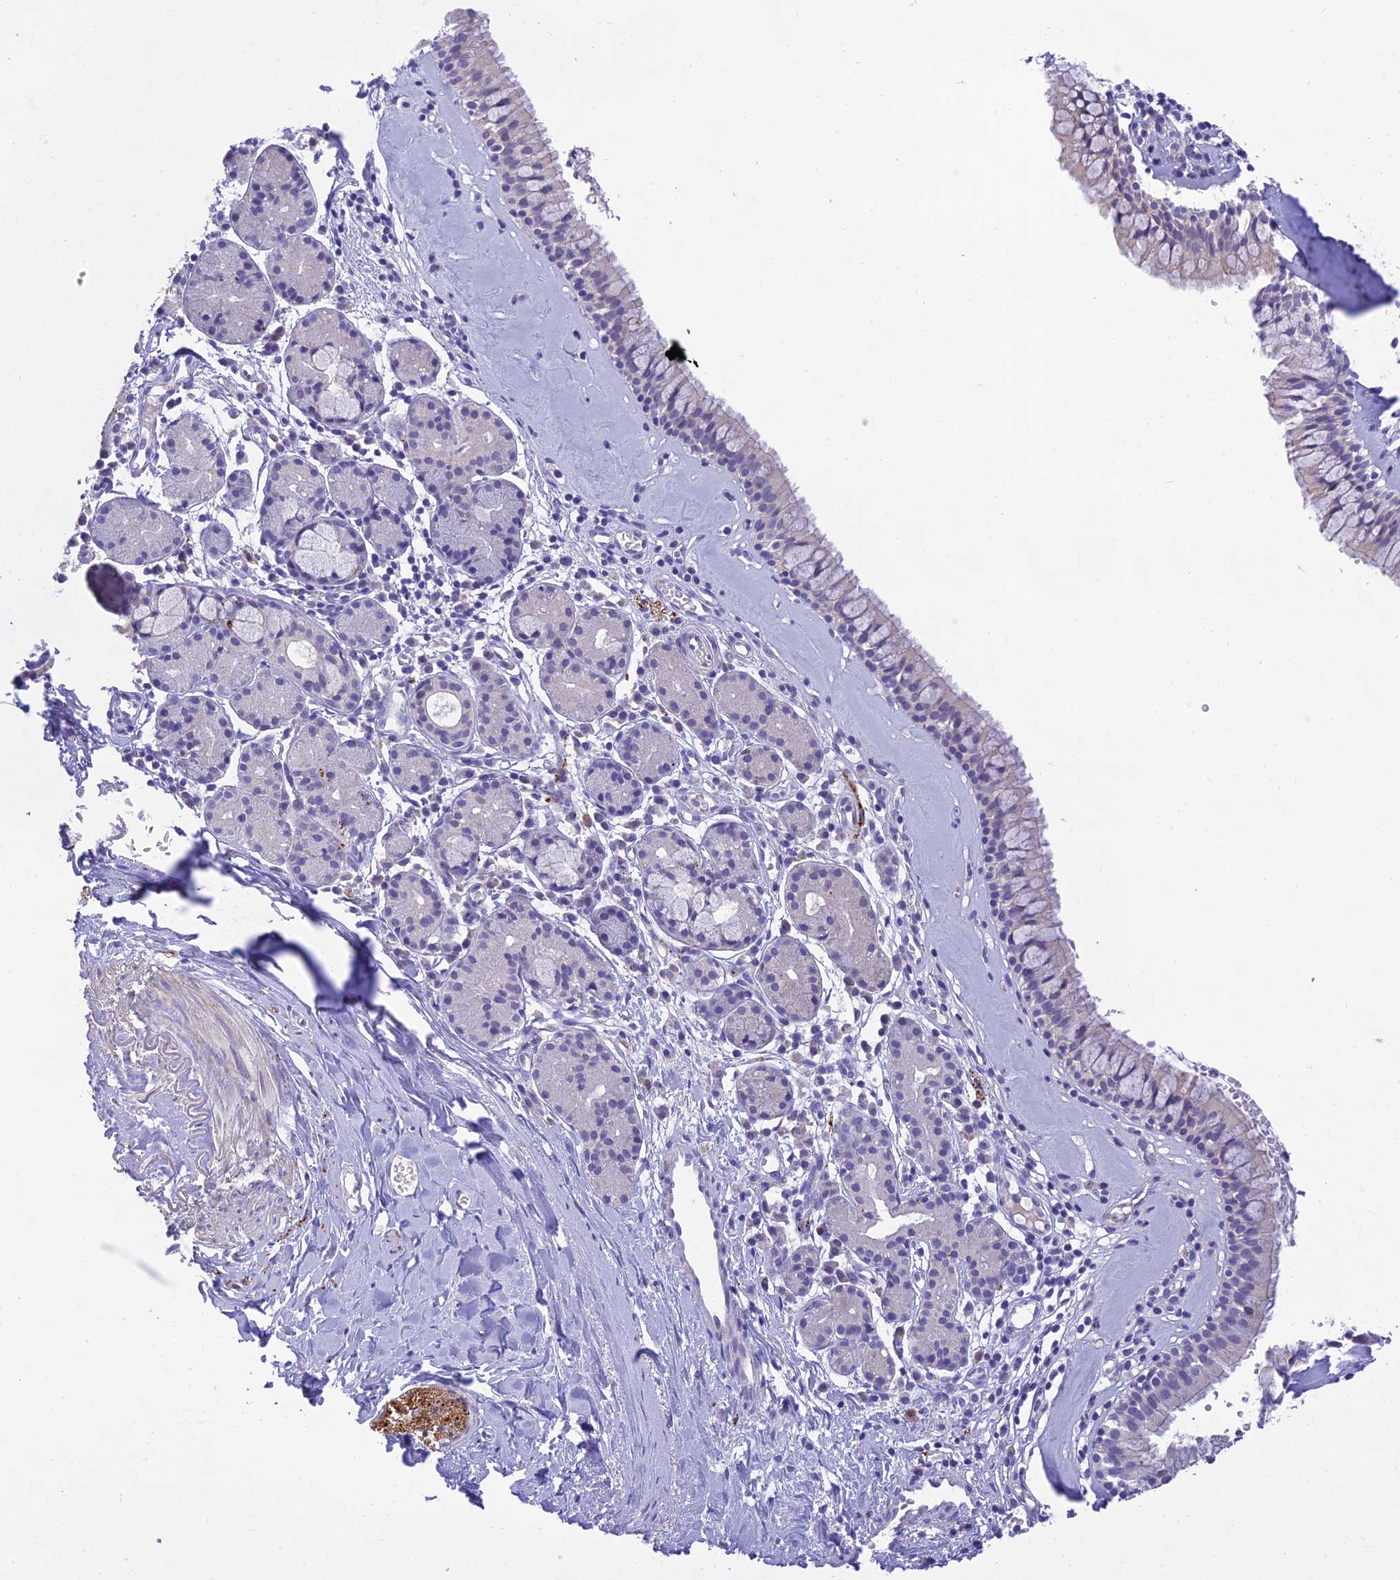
{"staining": {"intensity": "weak", "quantity": "<25%", "location": "cytoplasmic/membranous"}, "tissue": "nasopharynx", "cell_type": "Respiratory epithelial cells", "image_type": "normal", "snomed": [{"axis": "morphology", "description": "Normal tissue, NOS"}, {"axis": "topography", "description": "Nasopharynx"}], "caption": "Respiratory epithelial cells are negative for brown protein staining in benign nasopharynx. (Brightfield microscopy of DAB IHC at high magnification).", "gene": "XPO7", "patient": {"sex": "male", "age": 82}}